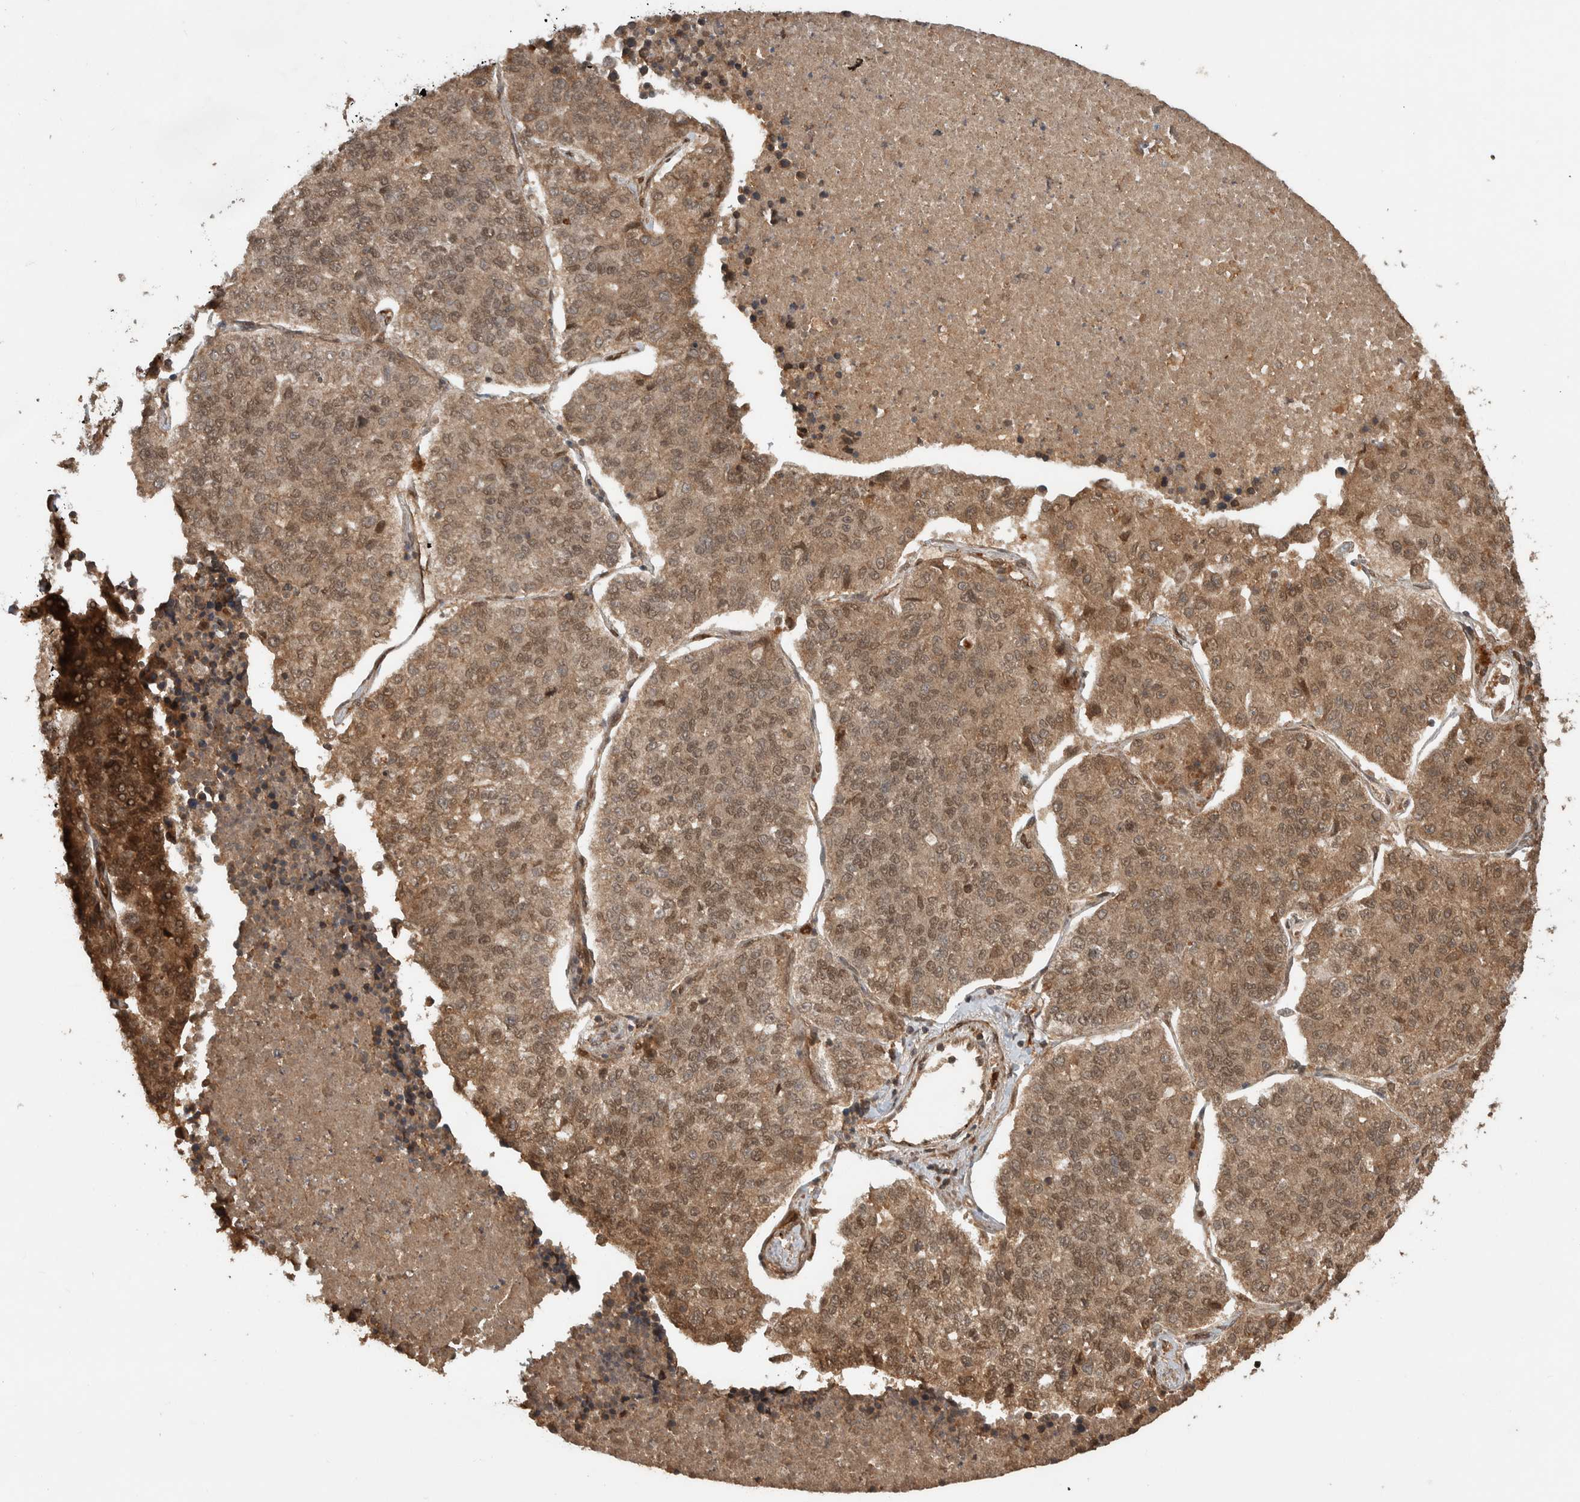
{"staining": {"intensity": "weak", "quantity": ">75%", "location": "cytoplasmic/membranous,nuclear"}, "tissue": "lung cancer", "cell_type": "Tumor cells", "image_type": "cancer", "snomed": [{"axis": "morphology", "description": "Adenocarcinoma, NOS"}, {"axis": "topography", "description": "Lung"}], "caption": "About >75% of tumor cells in adenocarcinoma (lung) exhibit weak cytoplasmic/membranous and nuclear protein positivity as visualized by brown immunohistochemical staining.", "gene": "CNTROB", "patient": {"sex": "male", "age": 49}}